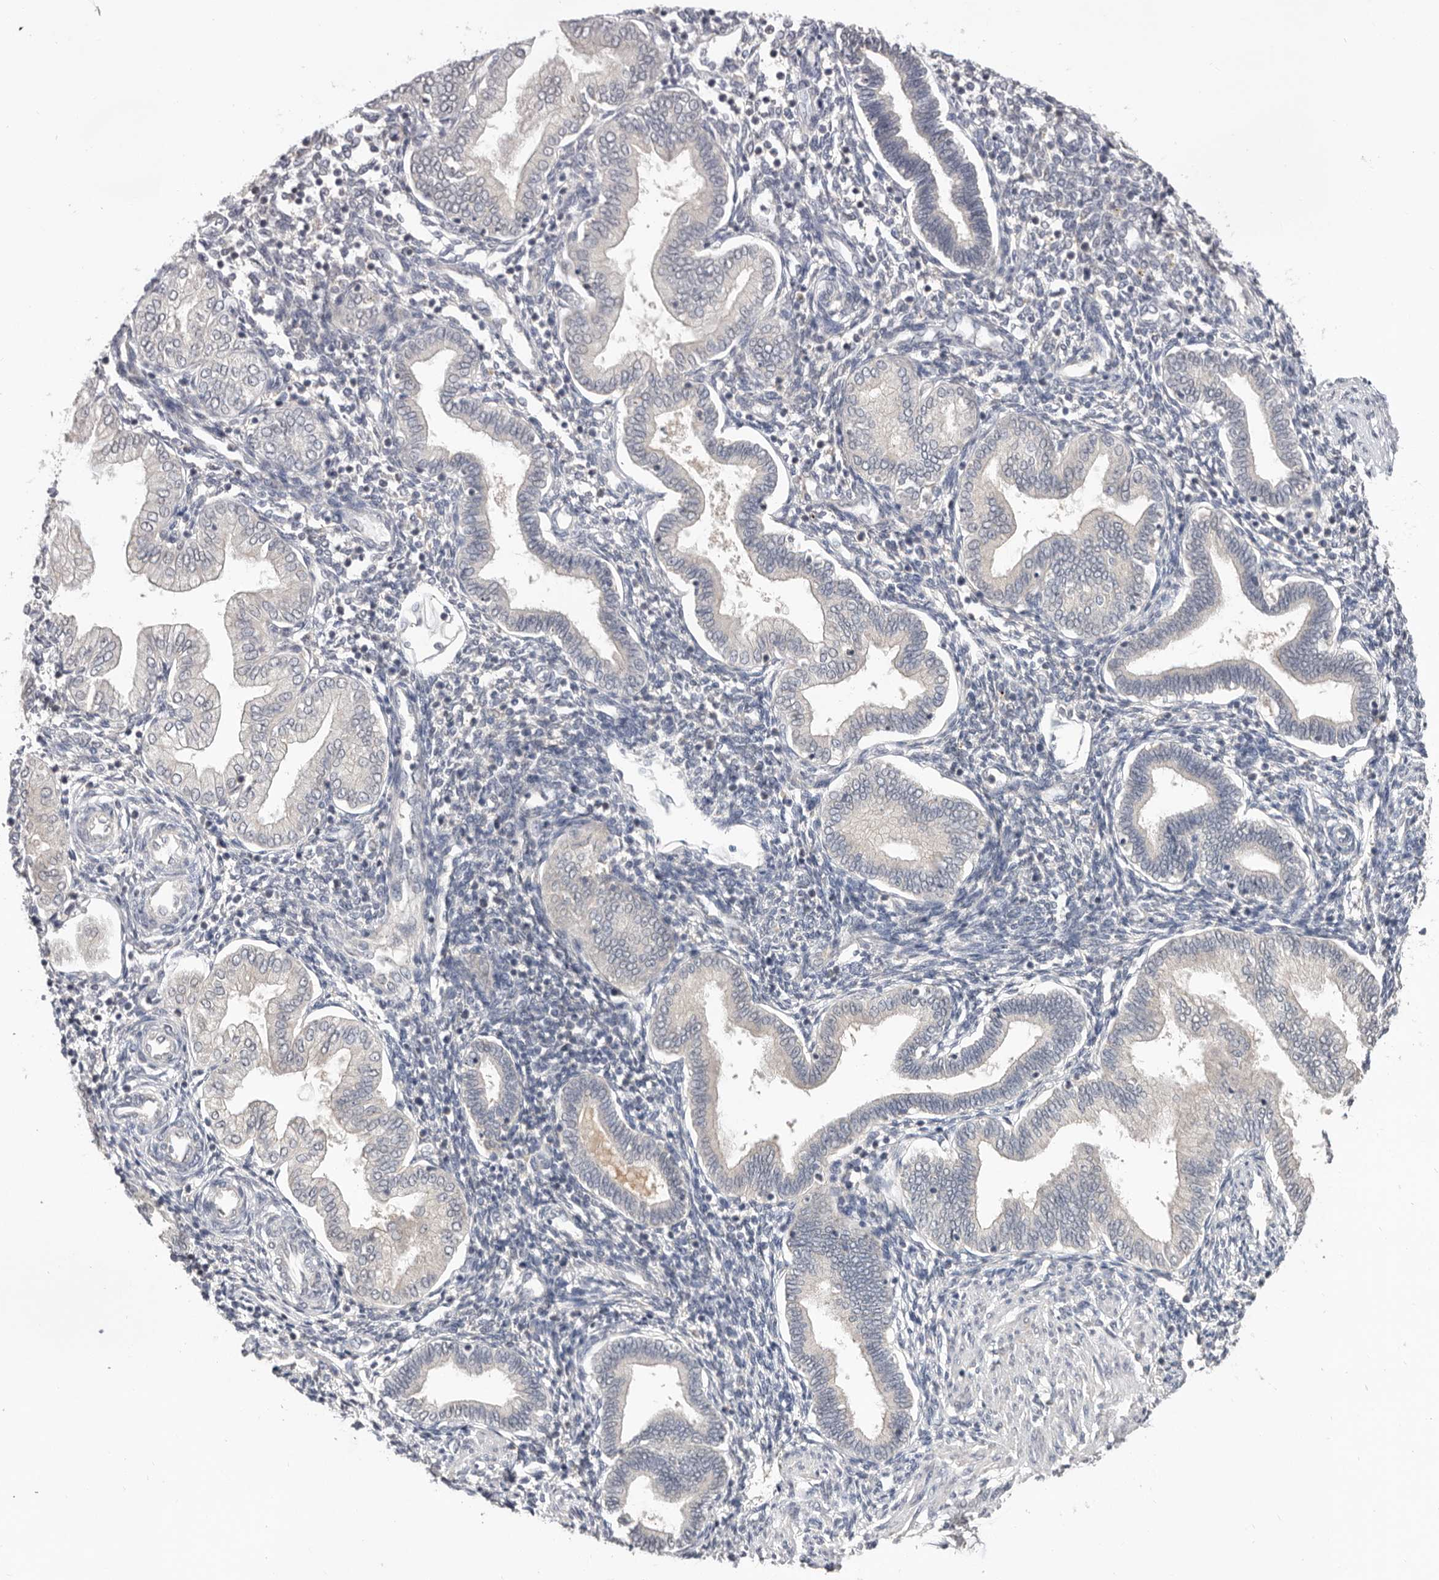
{"staining": {"intensity": "negative", "quantity": "none", "location": "none"}, "tissue": "endometrium", "cell_type": "Cells in endometrial stroma", "image_type": "normal", "snomed": [{"axis": "morphology", "description": "Normal tissue, NOS"}, {"axis": "topography", "description": "Endometrium"}], "caption": "Immunohistochemistry histopathology image of benign endometrium: human endometrium stained with DAB (3,3'-diaminobenzidine) reveals no significant protein staining in cells in endometrial stroma. (DAB (3,3'-diaminobenzidine) immunohistochemistry (IHC) with hematoxylin counter stain).", "gene": "DOP1A", "patient": {"sex": "female", "age": 53}}